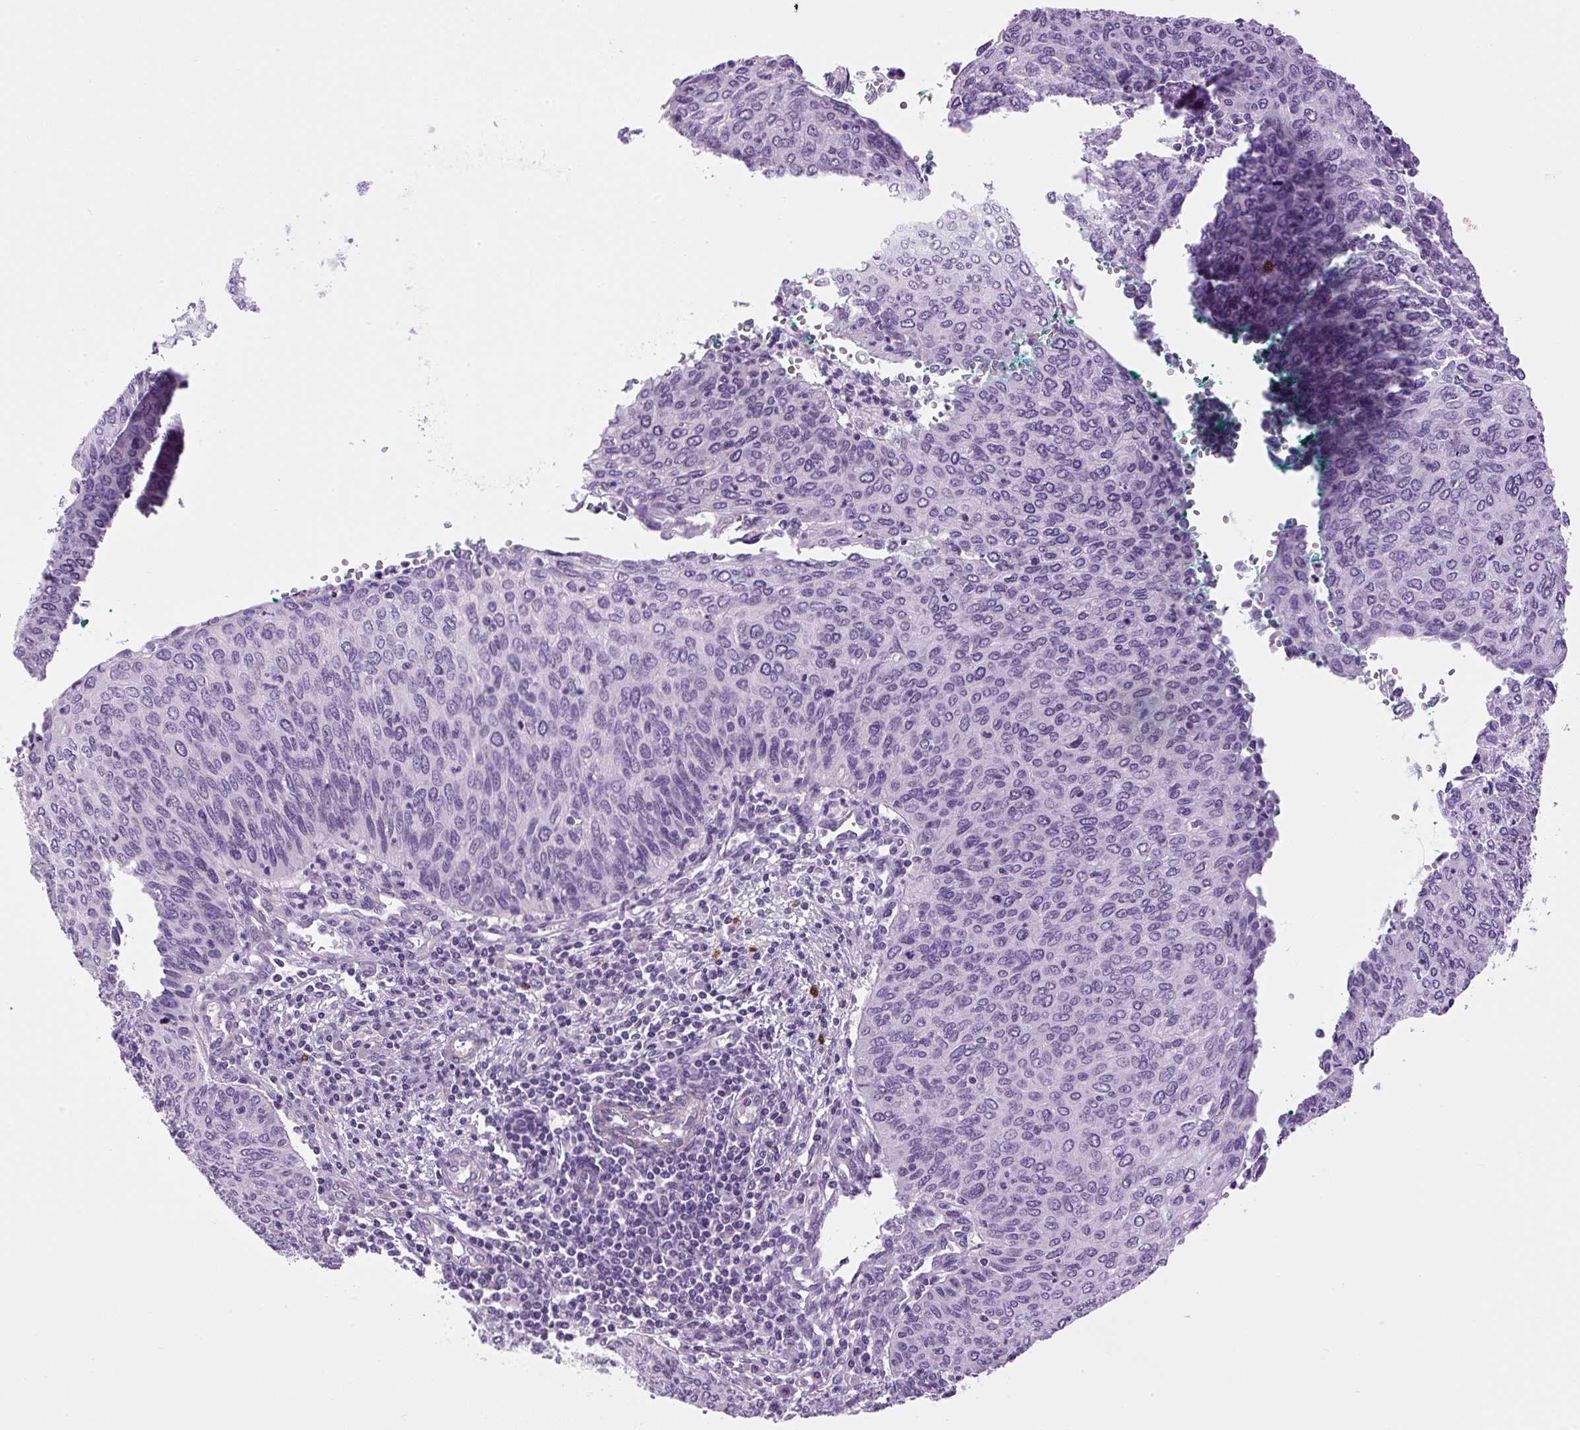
{"staining": {"intensity": "negative", "quantity": "none", "location": "none"}, "tissue": "cervical cancer", "cell_type": "Tumor cells", "image_type": "cancer", "snomed": [{"axis": "morphology", "description": "Squamous cell carcinoma, NOS"}, {"axis": "topography", "description": "Cervix"}], "caption": "IHC of cervical squamous cell carcinoma displays no staining in tumor cells. The staining is performed using DAB brown chromogen with nuclei counter-stained in using hematoxylin.", "gene": "VWA7", "patient": {"sex": "female", "age": 38}}